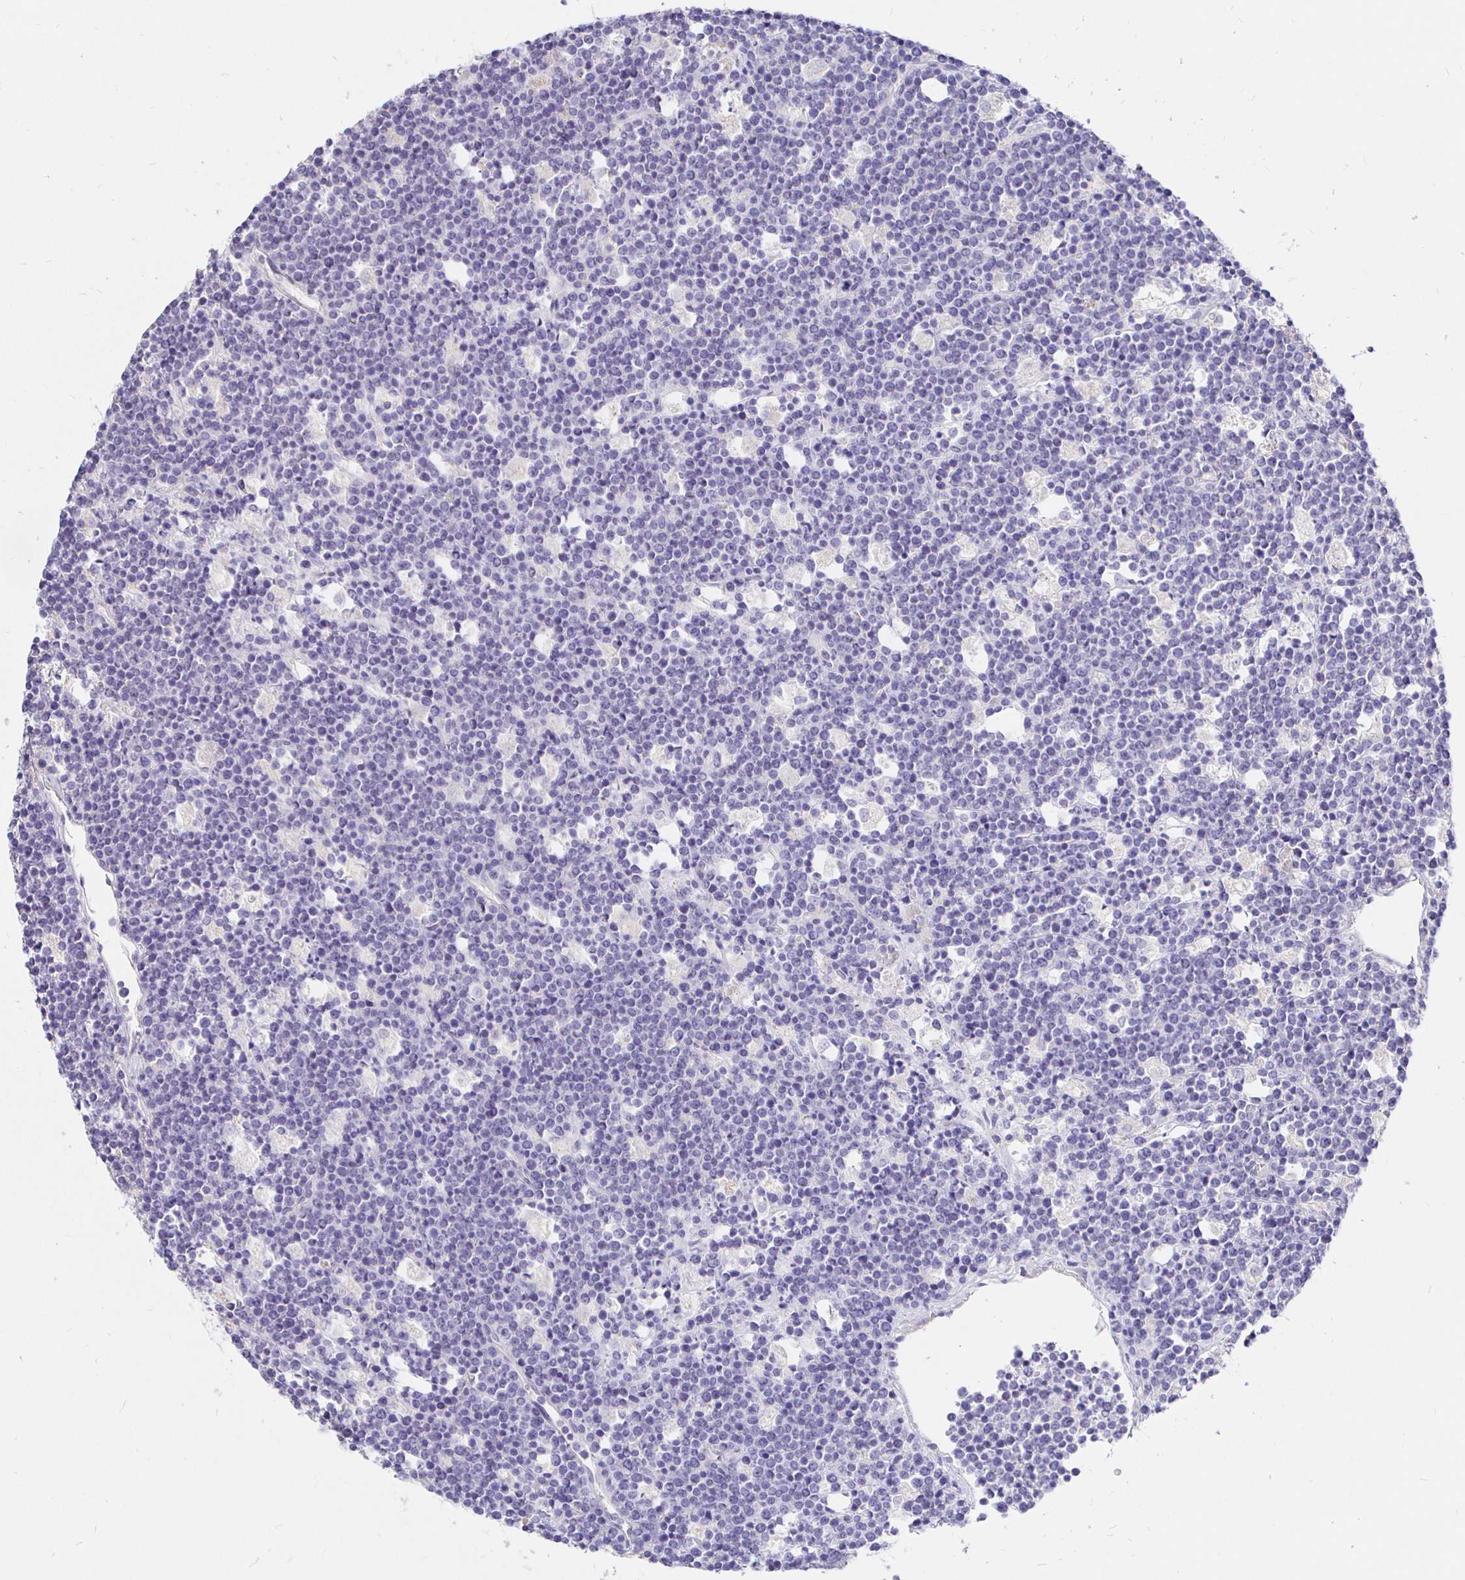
{"staining": {"intensity": "negative", "quantity": "none", "location": "none"}, "tissue": "lymphoma", "cell_type": "Tumor cells", "image_type": "cancer", "snomed": [{"axis": "morphology", "description": "Malignant lymphoma, non-Hodgkin's type, High grade"}, {"axis": "topography", "description": "Ovary"}], "caption": "High magnification brightfield microscopy of malignant lymphoma, non-Hodgkin's type (high-grade) stained with DAB (brown) and counterstained with hematoxylin (blue): tumor cells show no significant expression. Nuclei are stained in blue.", "gene": "NECAB1", "patient": {"sex": "female", "age": 56}}